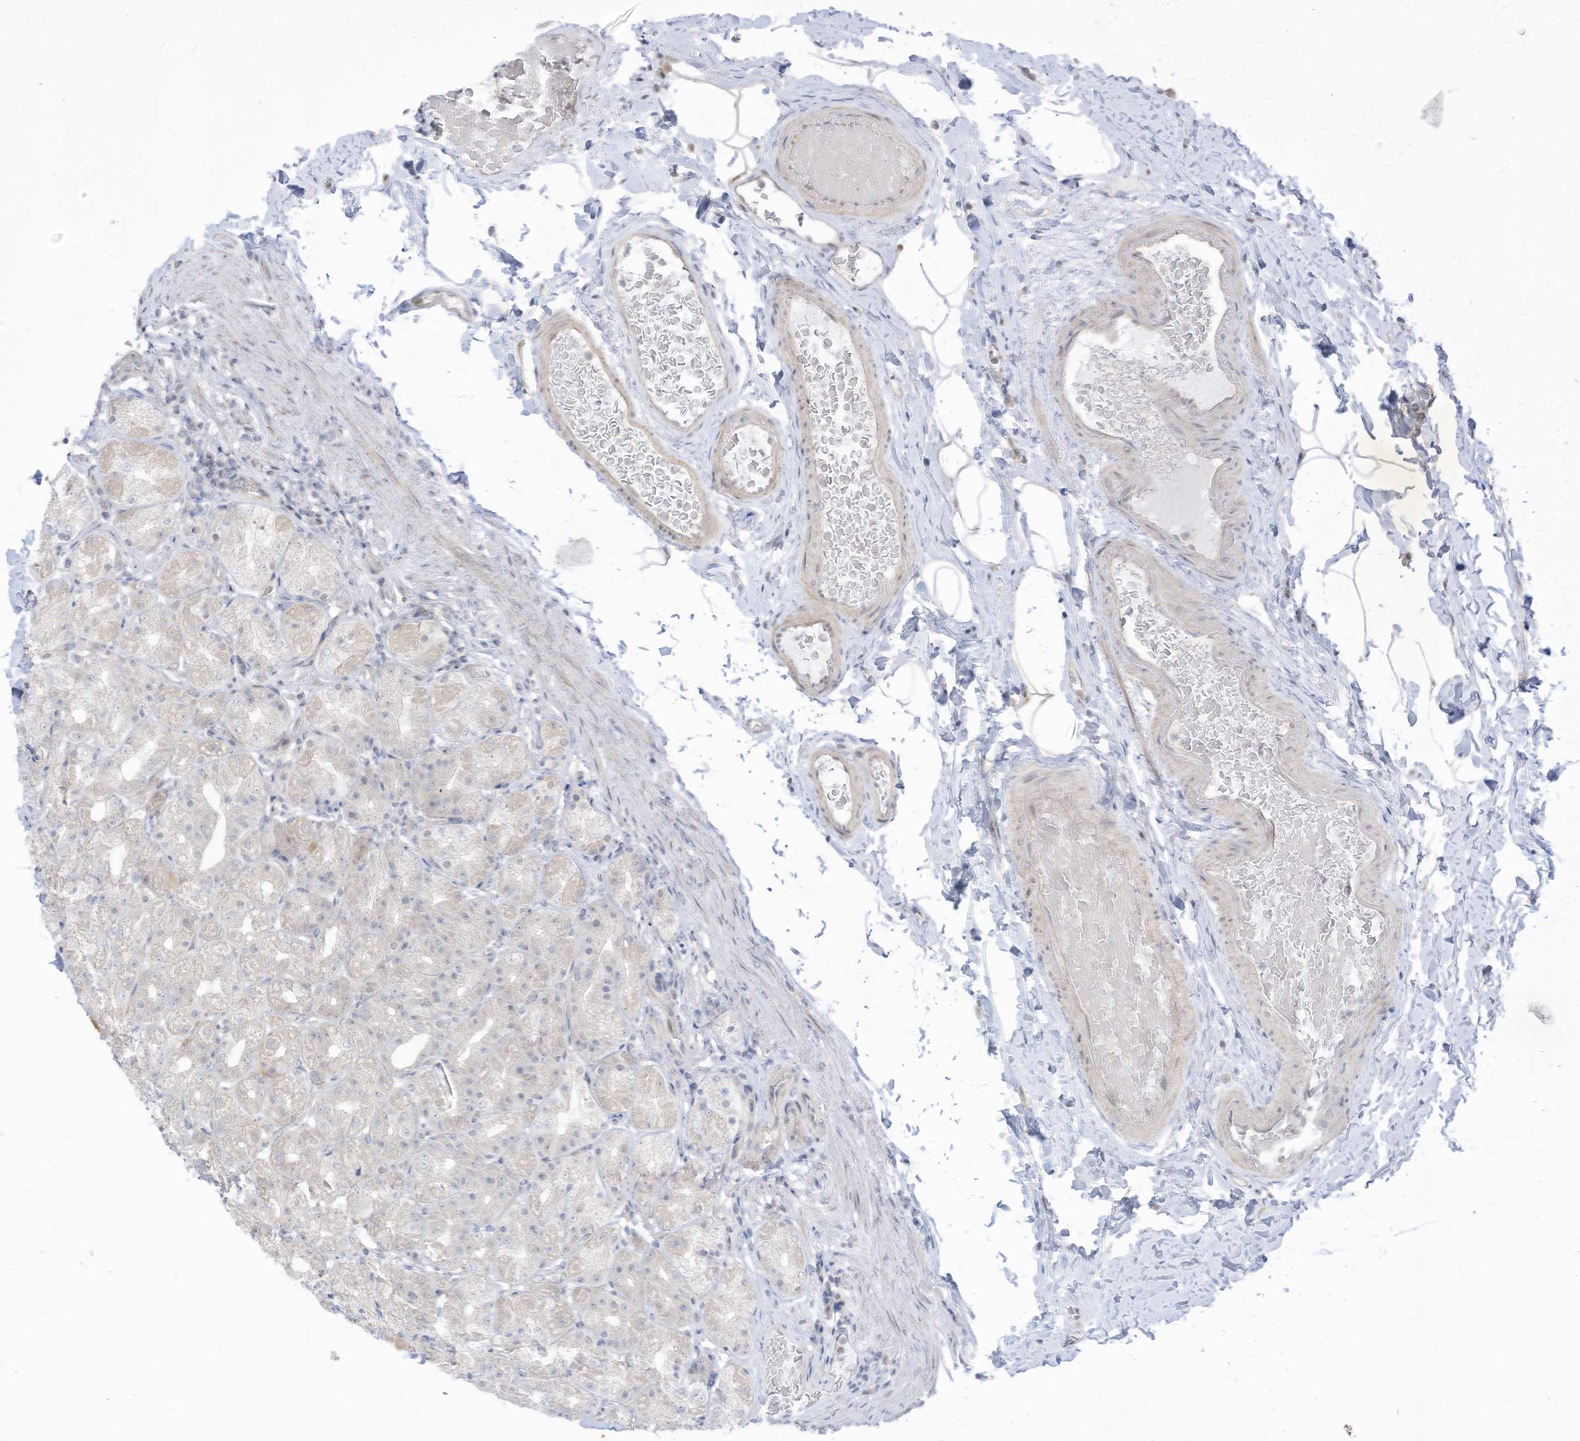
{"staining": {"intensity": "weak", "quantity": "<25%", "location": "cytoplasmic/membranous,nuclear"}, "tissue": "stomach", "cell_type": "Glandular cells", "image_type": "normal", "snomed": [{"axis": "morphology", "description": "Normal tissue, NOS"}, {"axis": "topography", "description": "Stomach, upper"}], "caption": "High power microscopy image of an immunohistochemistry image of benign stomach, revealing no significant expression in glandular cells.", "gene": "ASPRV1", "patient": {"sex": "male", "age": 68}}